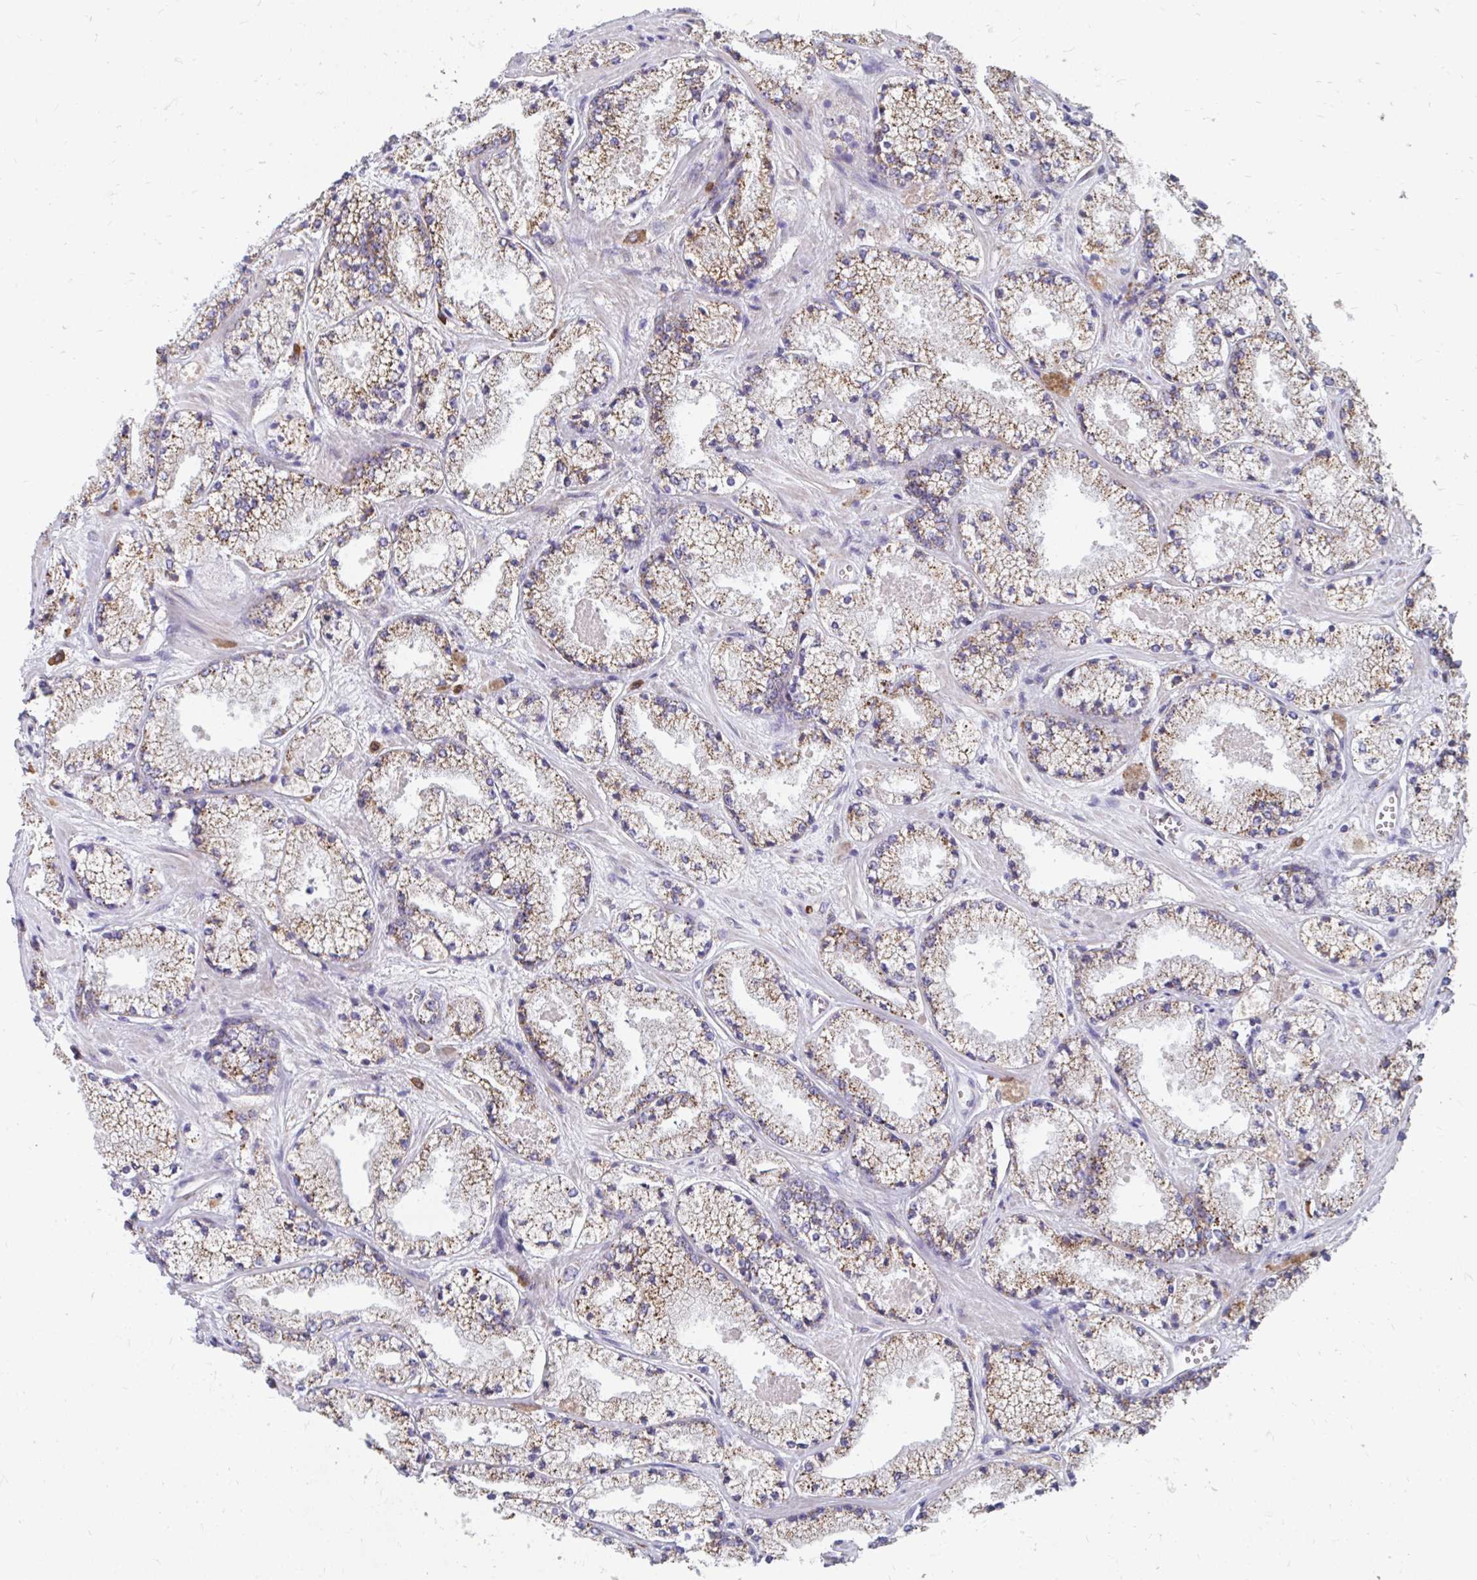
{"staining": {"intensity": "moderate", "quantity": ">75%", "location": "cytoplasmic/membranous"}, "tissue": "prostate cancer", "cell_type": "Tumor cells", "image_type": "cancer", "snomed": [{"axis": "morphology", "description": "Adenocarcinoma, High grade"}, {"axis": "topography", "description": "Prostate"}], "caption": "Prostate cancer (adenocarcinoma (high-grade)) tissue reveals moderate cytoplasmic/membranous expression in about >75% of tumor cells The protein of interest is stained brown, and the nuclei are stained in blue (DAB (3,3'-diaminobenzidine) IHC with brightfield microscopy, high magnification).", "gene": "PABIR3", "patient": {"sex": "male", "age": 63}}